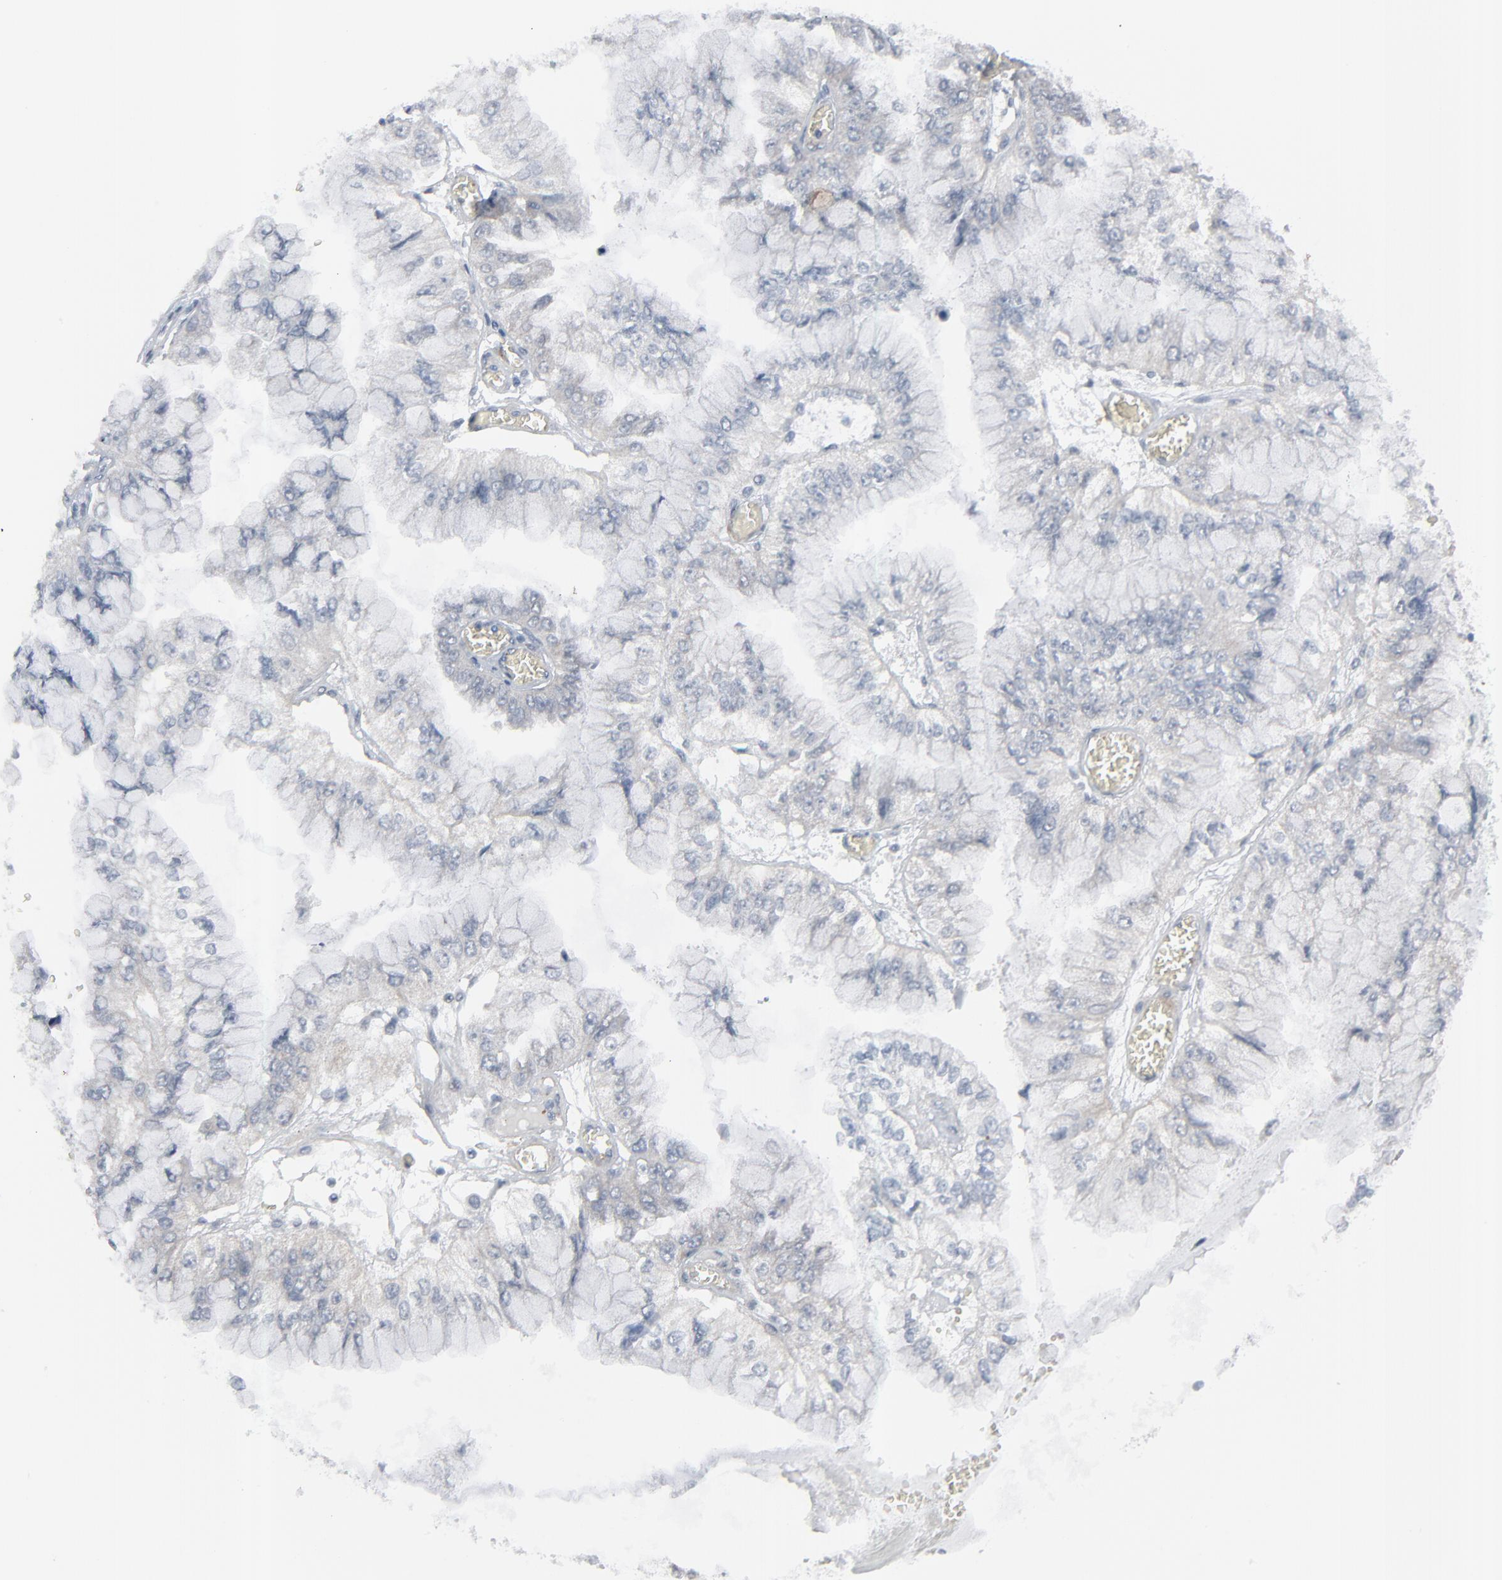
{"staining": {"intensity": "negative", "quantity": "none", "location": "none"}, "tissue": "liver cancer", "cell_type": "Tumor cells", "image_type": "cancer", "snomed": [{"axis": "morphology", "description": "Cholangiocarcinoma"}, {"axis": "topography", "description": "Liver"}], "caption": "This is an IHC micrograph of cholangiocarcinoma (liver). There is no expression in tumor cells.", "gene": "NEUROD1", "patient": {"sex": "female", "age": 79}}